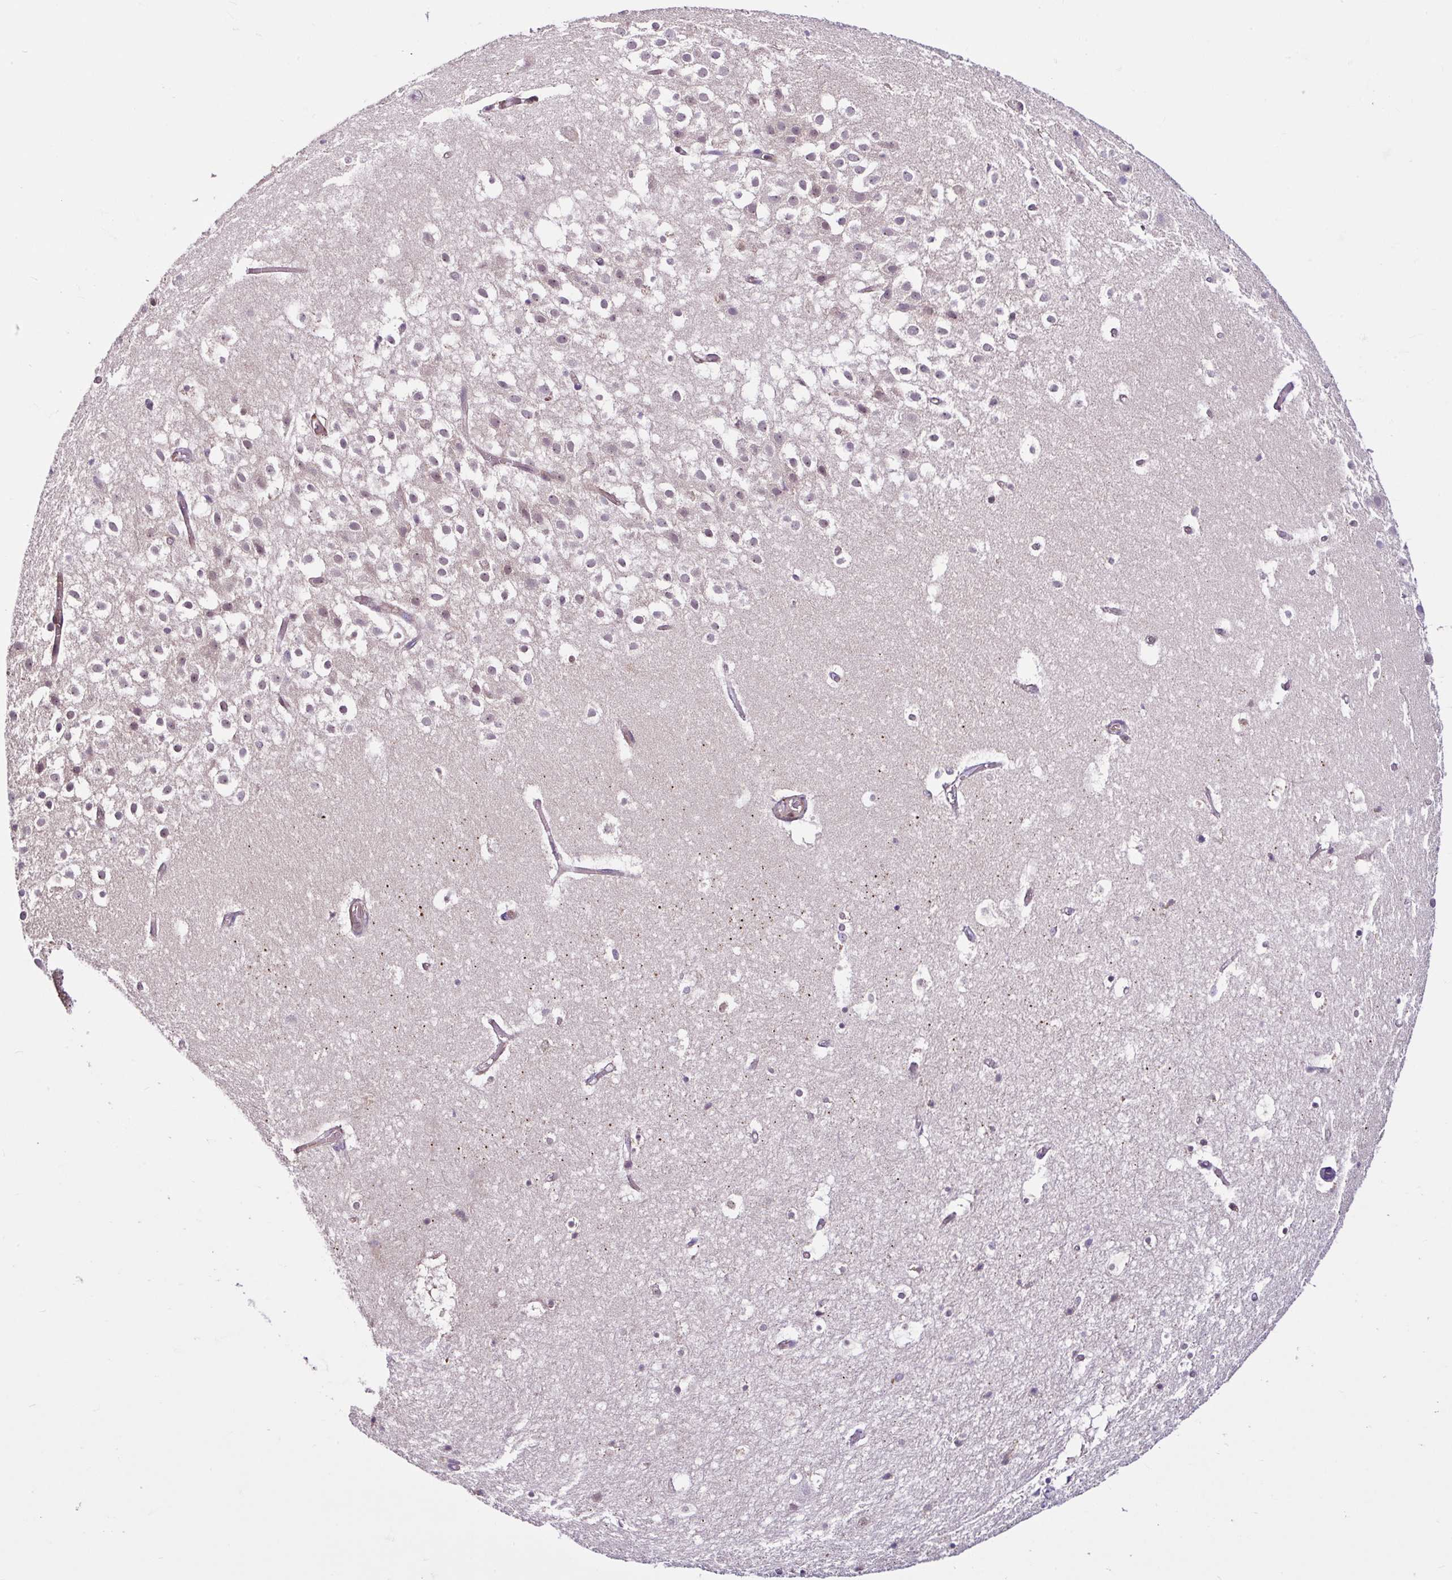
{"staining": {"intensity": "negative", "quantity": "none", "location": "none"}, "tissue": "hippocampus", "cell_type": "Glial cells", "image_type": "normal", "snomed": [{"axis": "morphology", "description": "Normal tissue, NOS"}, {"axis": "topography", "description": "Hippocampus"}], "caption": "DAB (3,3'-diaminobenzidine) immunohistochemical staining of unremarkable hippocampus exhibits no significant positivity in glial cells.", "gene": "NTPCR", "patient": {"sex": "female", "age": 52}}